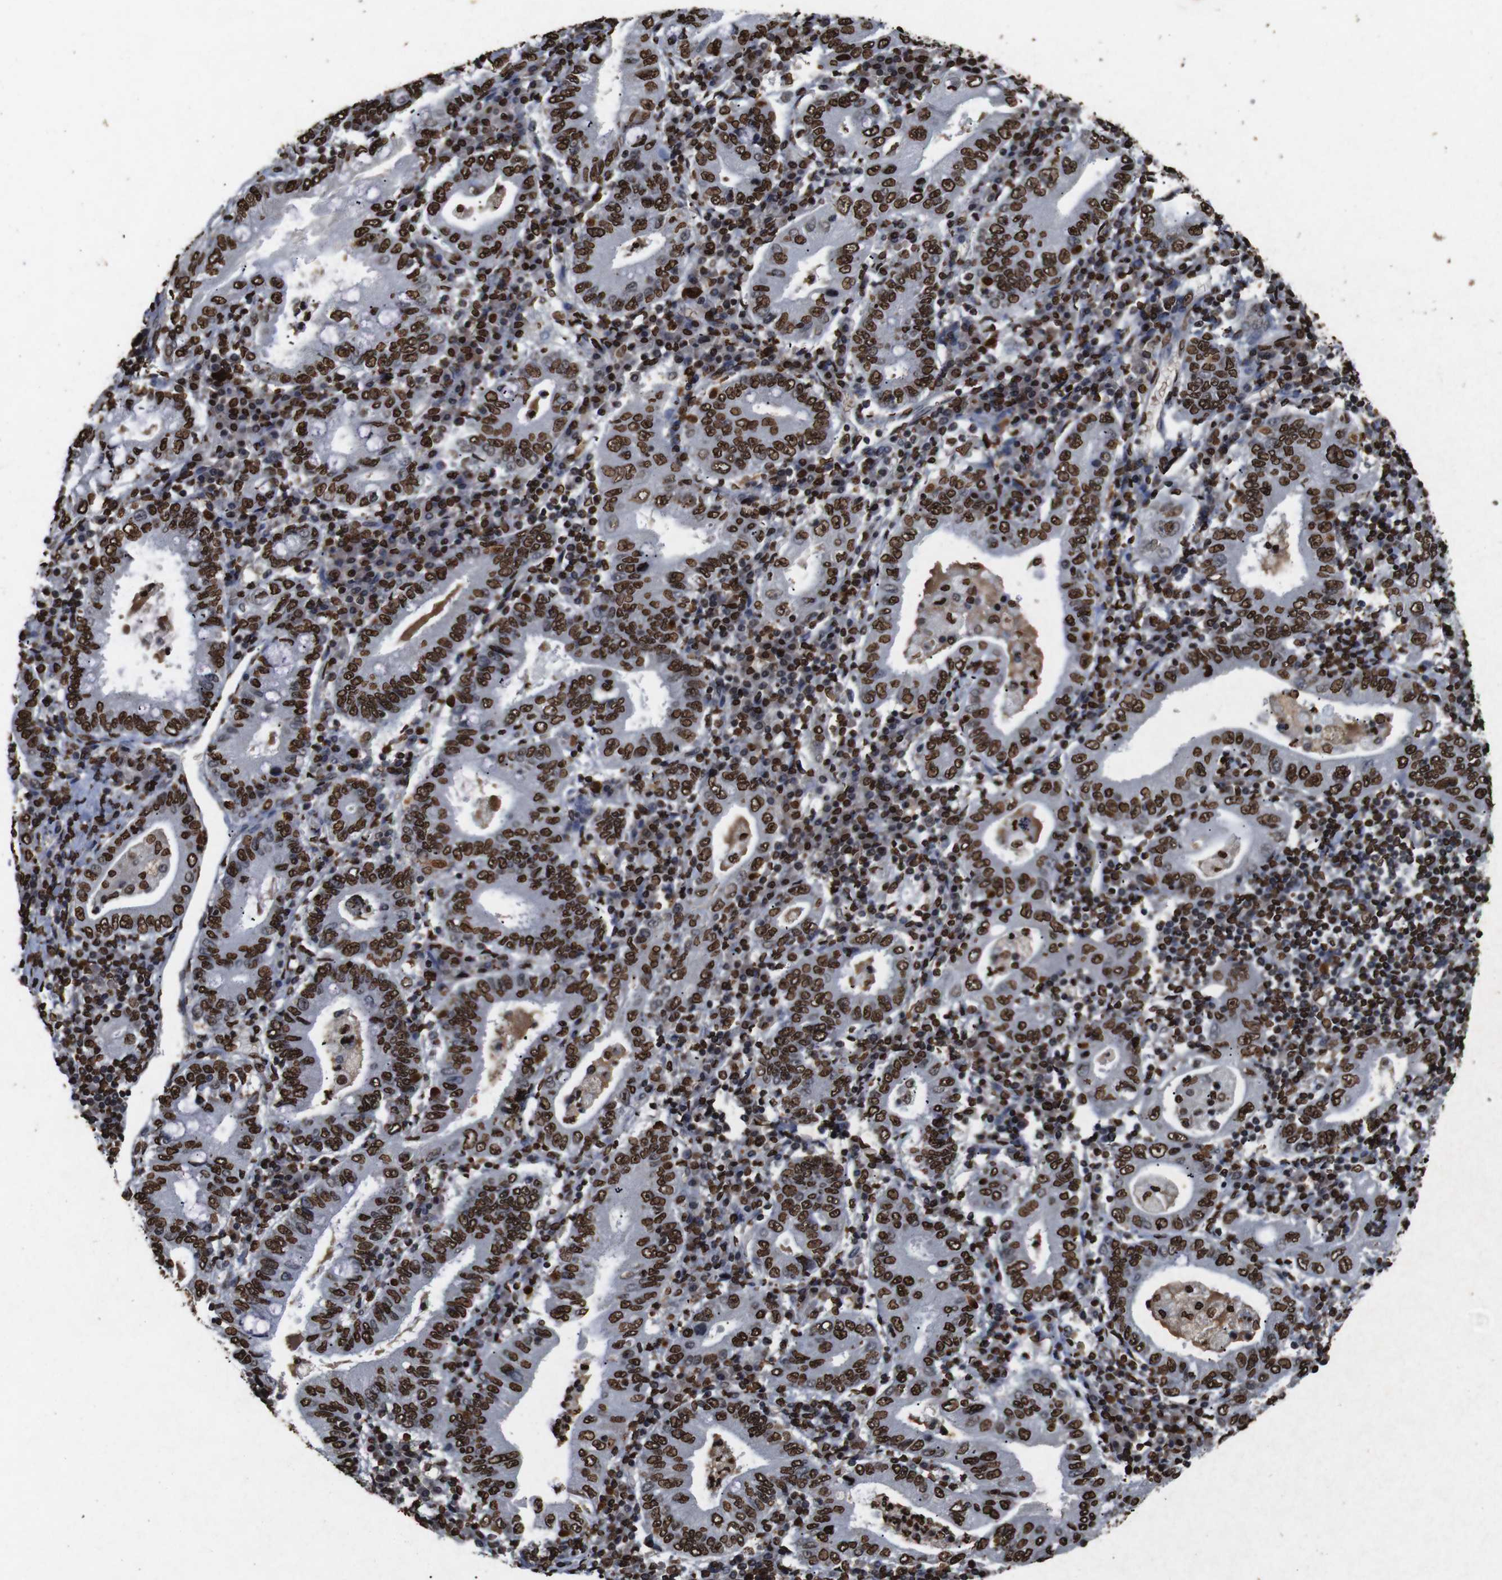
{"staining": {"intensity": "strong", "quantity": ">75%", "location": "nuclear"}, "tissue": "stomach cancer", "cell_type": "Tumor cells", "image_type": "cancer", "snomed": [{"axis": "morphology", "description": "Normal tissue, NOS"}, {"axis": "morphology", "description": "Adenocarcinoma, NOS"}, {"axis": "topography", "description": "Esophagus"}, {"axis": "topography", "description": "Stomach, upper"}, {"axis": "topography", "description": "Peripheral nerve tissue"}], "caption": "A high-resolution image shows IHC staining of stomach adenocarcinoma, which exhibits strong nuclear staining in approximately >75% of tumor cells.", "gene": "MDM2", "patient": {"sex": "male", "age": 62}}